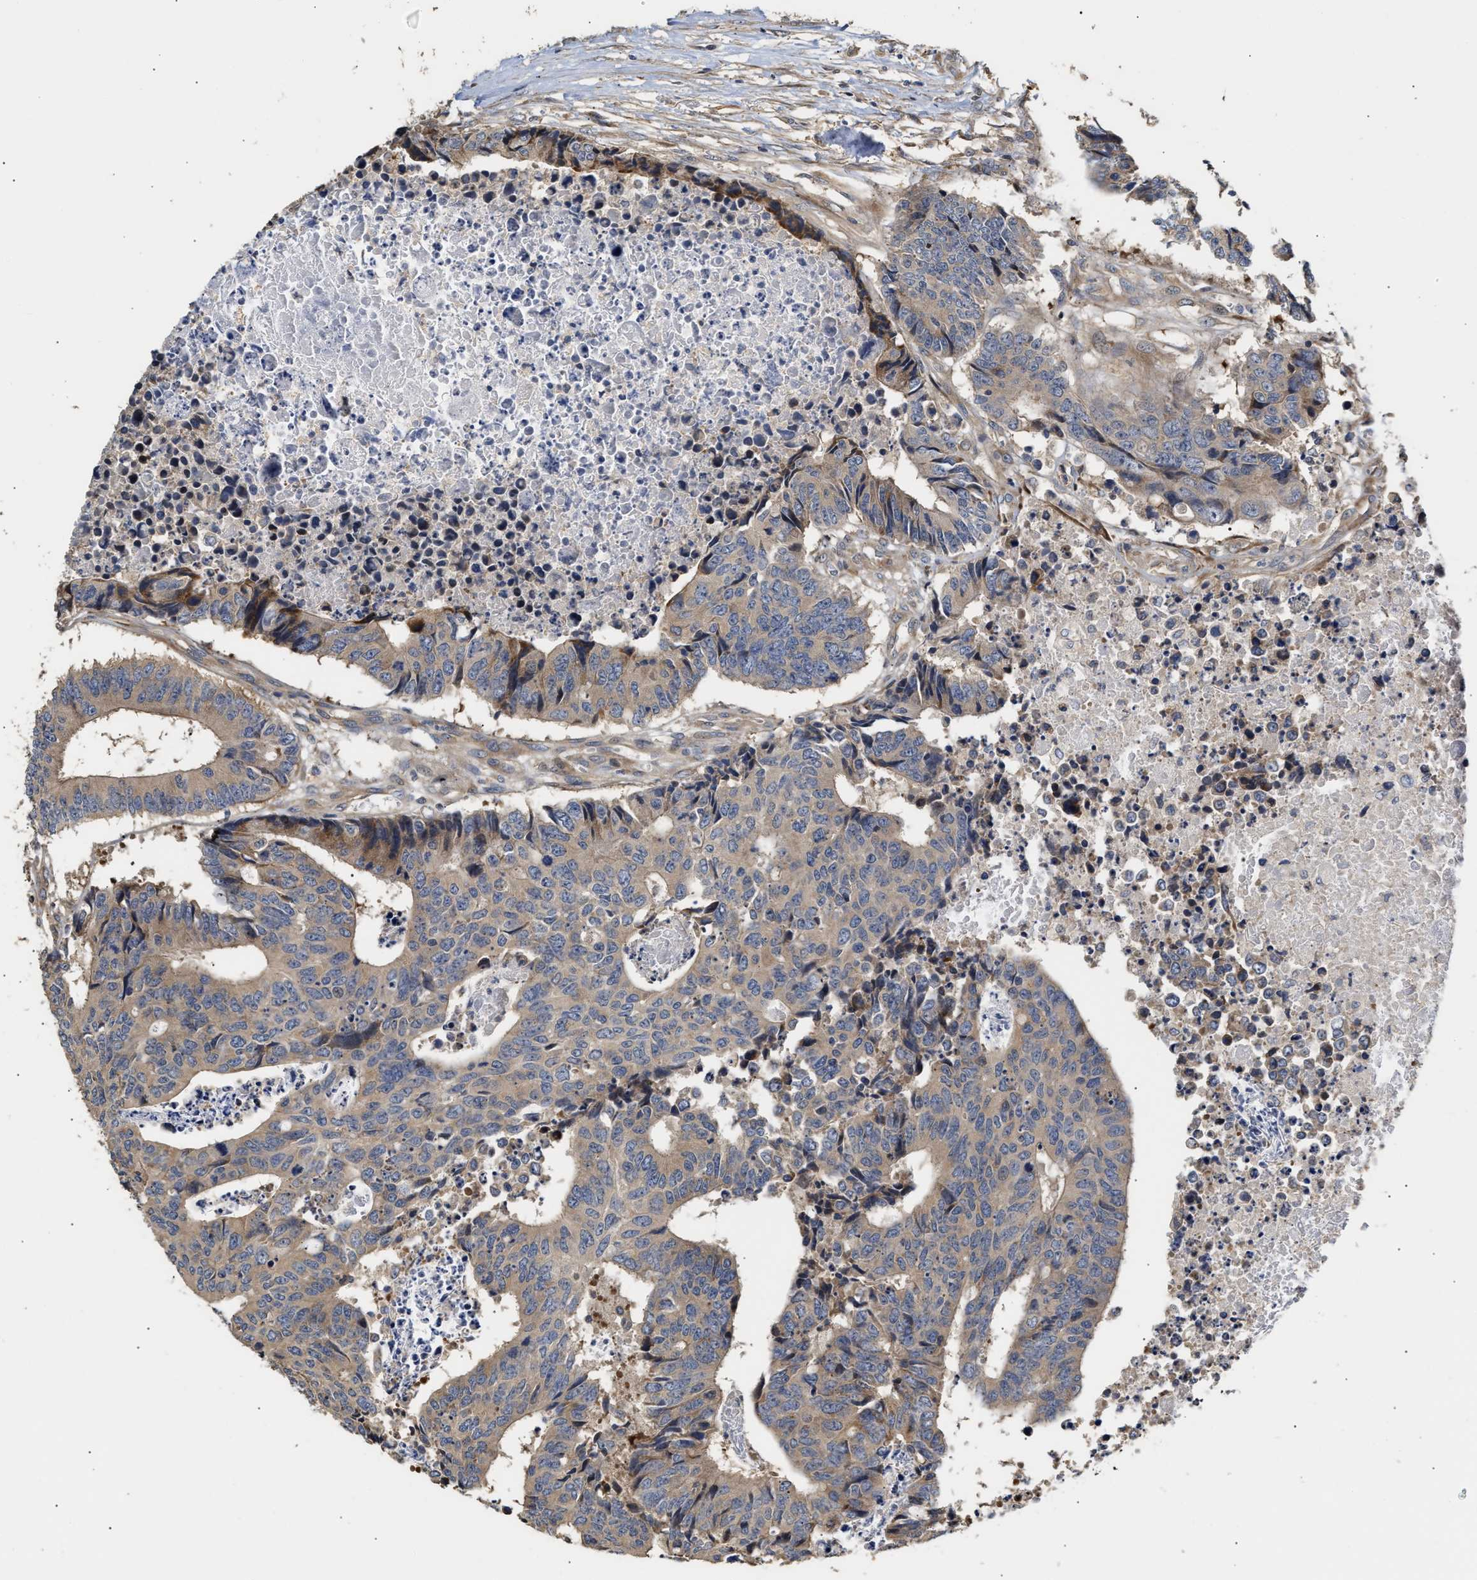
{"staining": {"intensity": "weak", "quantity": "25%-75%", "location": "cytoplasmic/membranous"}, "tissue": "colorectal cancer", "cell_type": "Tumor cells", "image_type": "cancer", "snomed": [{"axis": "morphology", "description": "Adenocarcinoma, NOS"}, {"axis": "topography", "description": "Rectum"}], "caption": "DAB (3,3'-diaminobenzidine) immunohistochemical staining of colorectal cancer reveals weak cytoplasmic/membranous protein staining in about 25%-75% of tumor cells.", "gene": "CLIP2", "patient": {"sex": "male", "age": 84}}